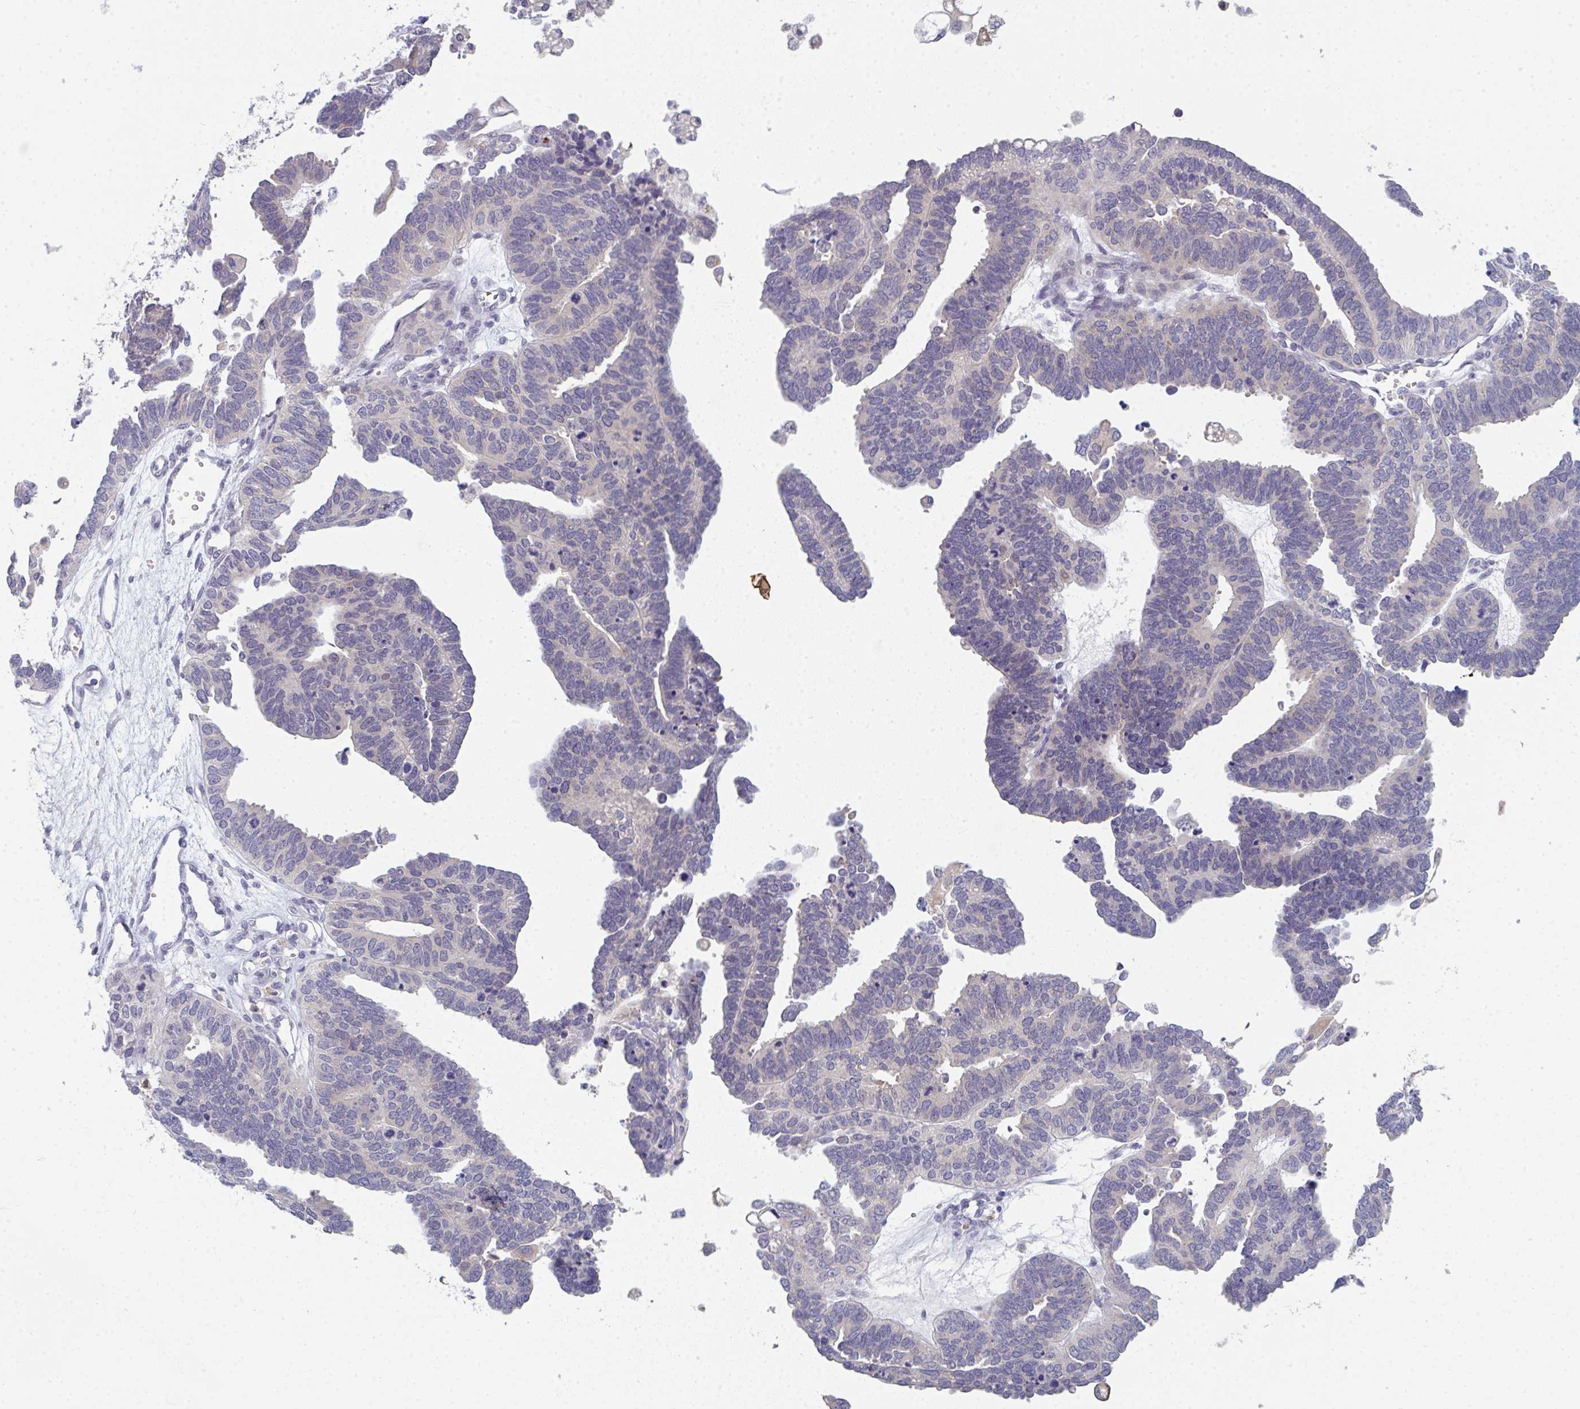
{"staining": {"intensity": "negative", "quantity": "none", "location": "none"}, "tissue": "ovarian cancer", "cell_type": "Tumor cells", "image_type": "cancer", "snomed": [{"axis": "morphology", "description": "Cystadenocarcinoma, serous, NOS"}, {"axis": "topography", "description": "Ovary"}], "caption": "This is an IHC histopathology image of human serous cystadenocarcinoma (ovarian). There is no positivity in tumor cells.", "gene": "RIOK1", "patient": {"sex": "female", "age": 51}}